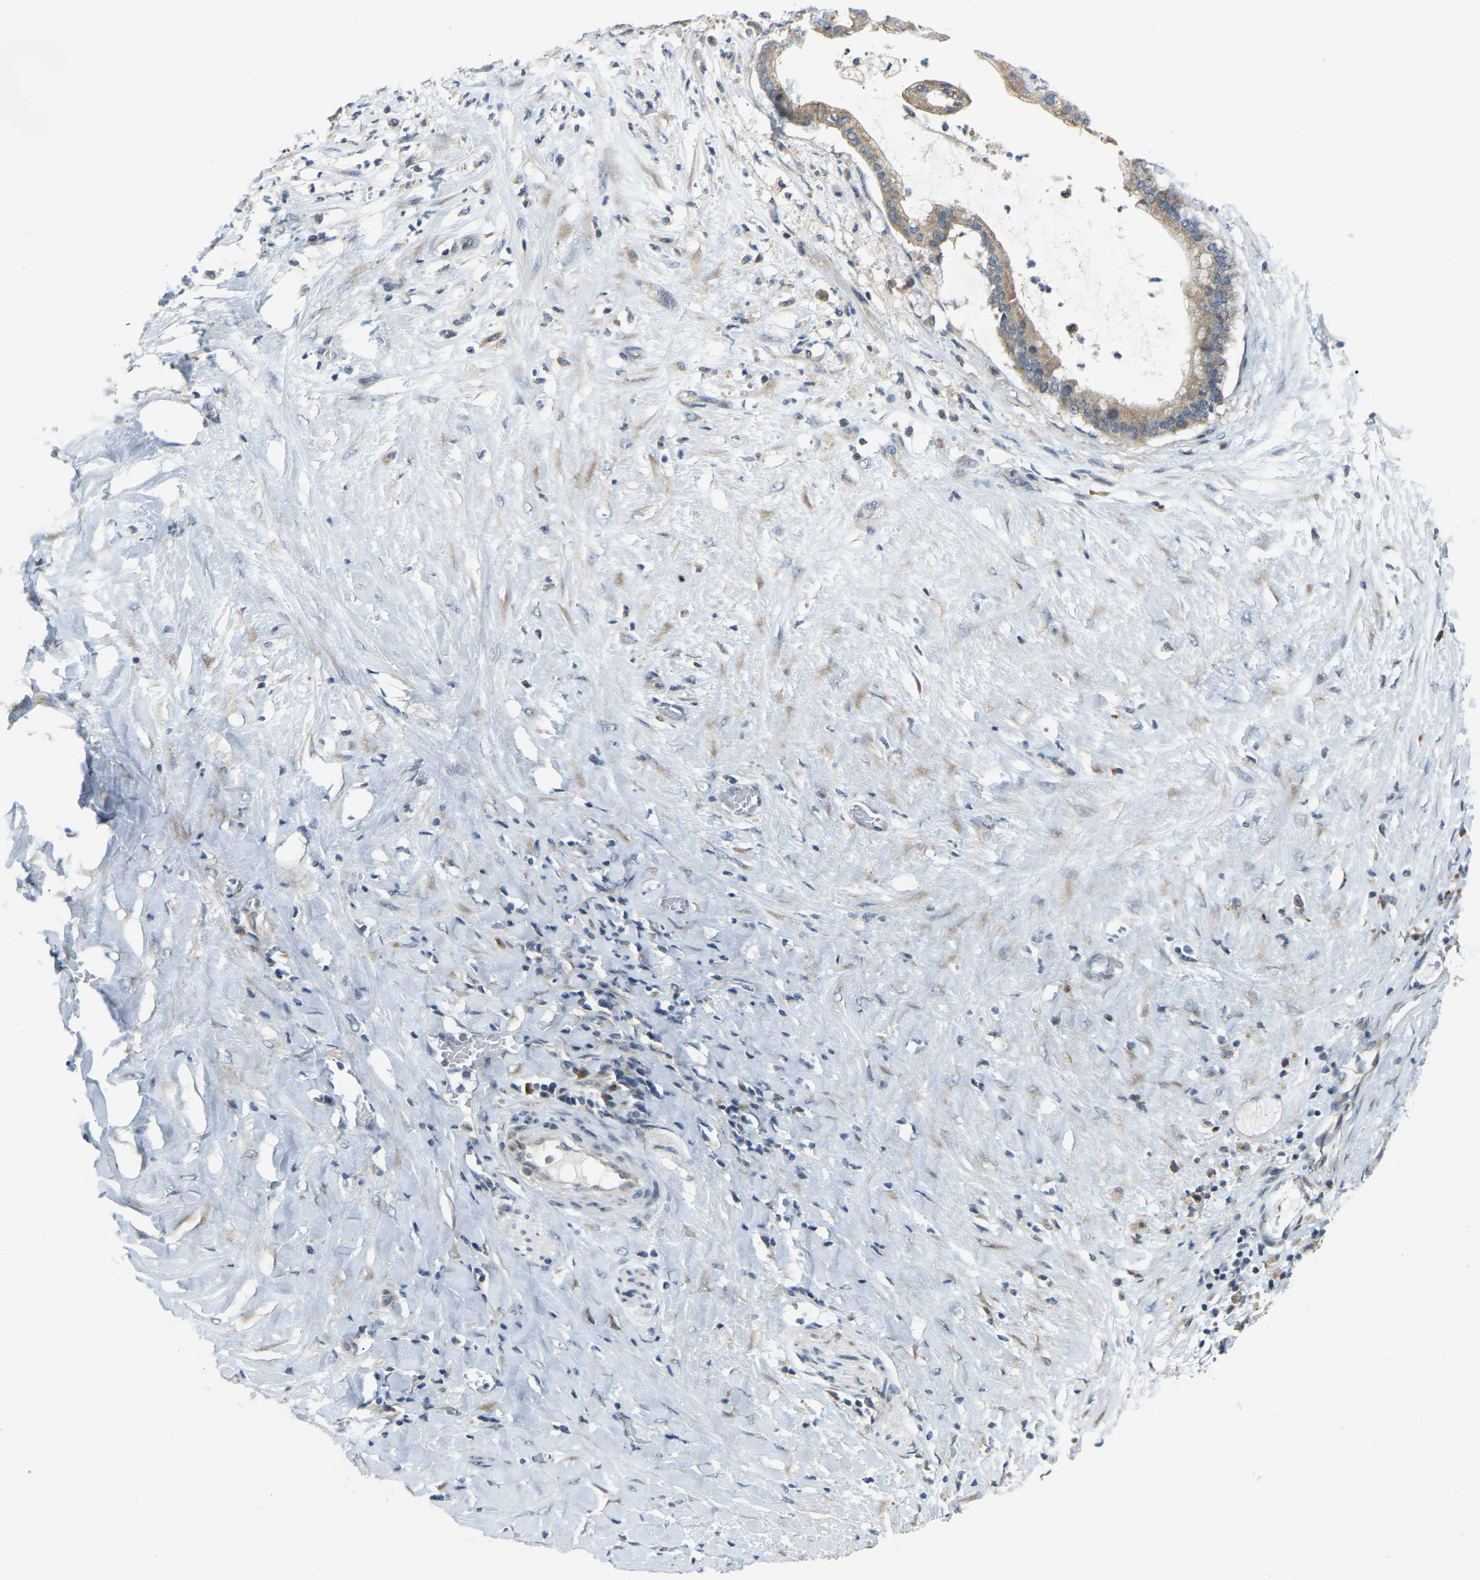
{"staining": {"intensity": "moderate", "quantity": ">75%", "location": "cytoplasmic/membranous"}, "tissue": "pancreatic cancer", "cell_type": "Tumor cells", "image_type": "cancer", "snomed": [{"axis": "morphology", "description": "Adenocarcinoma, NOS"}, {"axis": "topography", "description": "Pancreas"}], "caption": "Brown immunohistochemical staining in adenocarcinoma (pancreatic) displays moderate cytoplasmic/membranous staining in about >75% of tumor cells. The protein is shown in brown color, while the nuclei are stained blue.", "gene": "PARL", "patient": {"sex": "male", "age": 41}}